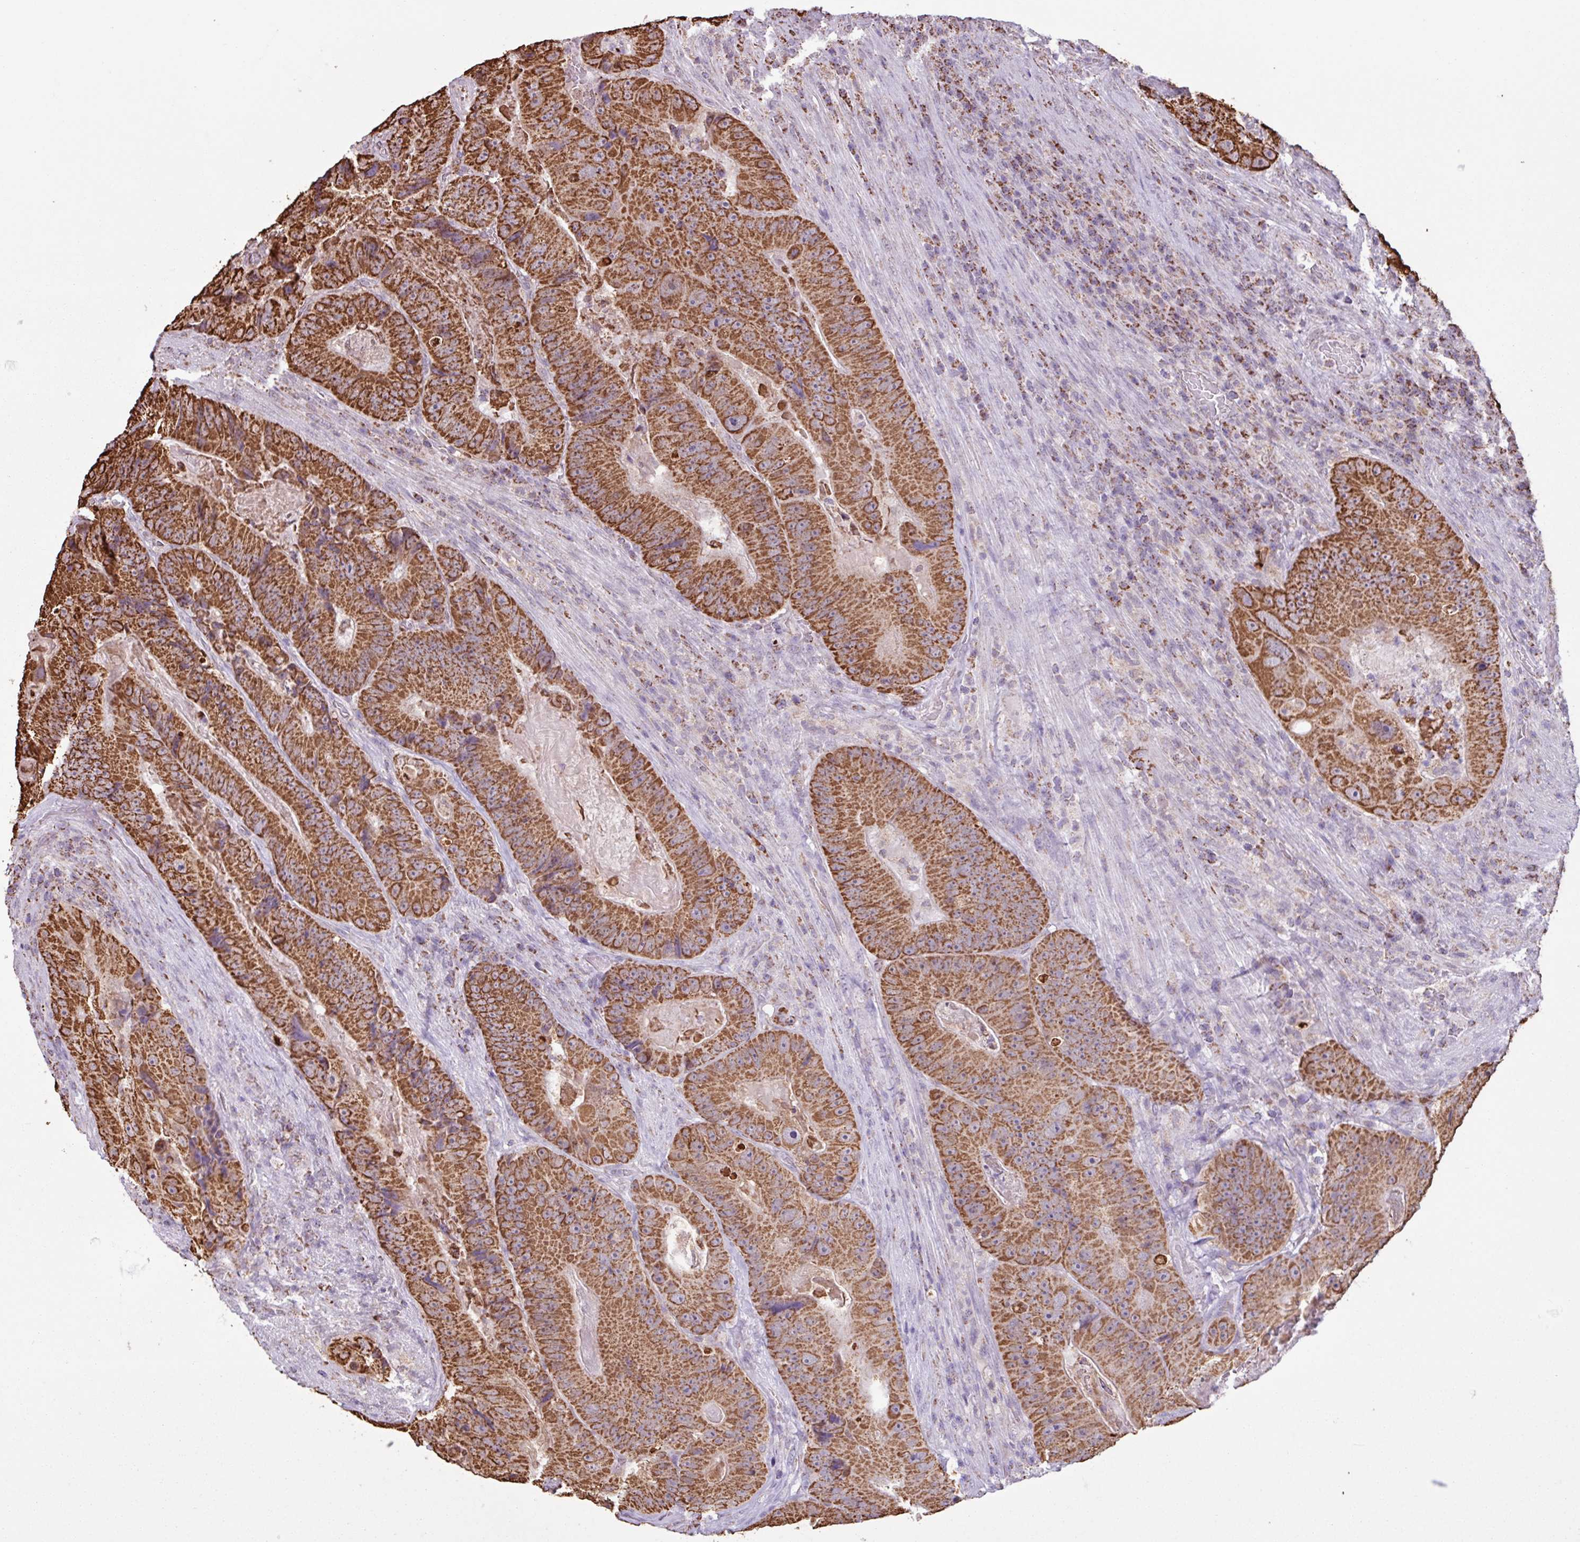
{"staining": {"intensity": "strong", "quantity": ">75%", "location": "cytoplasmic/membranous"}, "tissue": "colorectal cancer", "cell_type": "Tumor cells", "image_type": "cancer", "snomed": [{"axis": "morphology", "description": "Adenocarcinoma, NOS"}, {"axis": "topography", "description": "Colon"}], "caption": "Strong cytoplasmic/membranous expression for a protein is appreciated in approximately >75% of tumor cells of adenocarcinoma (colorectal) using immunohistochemistry.", "gene": "ALG8", "patient": {"sex": "female", "age": 86}}